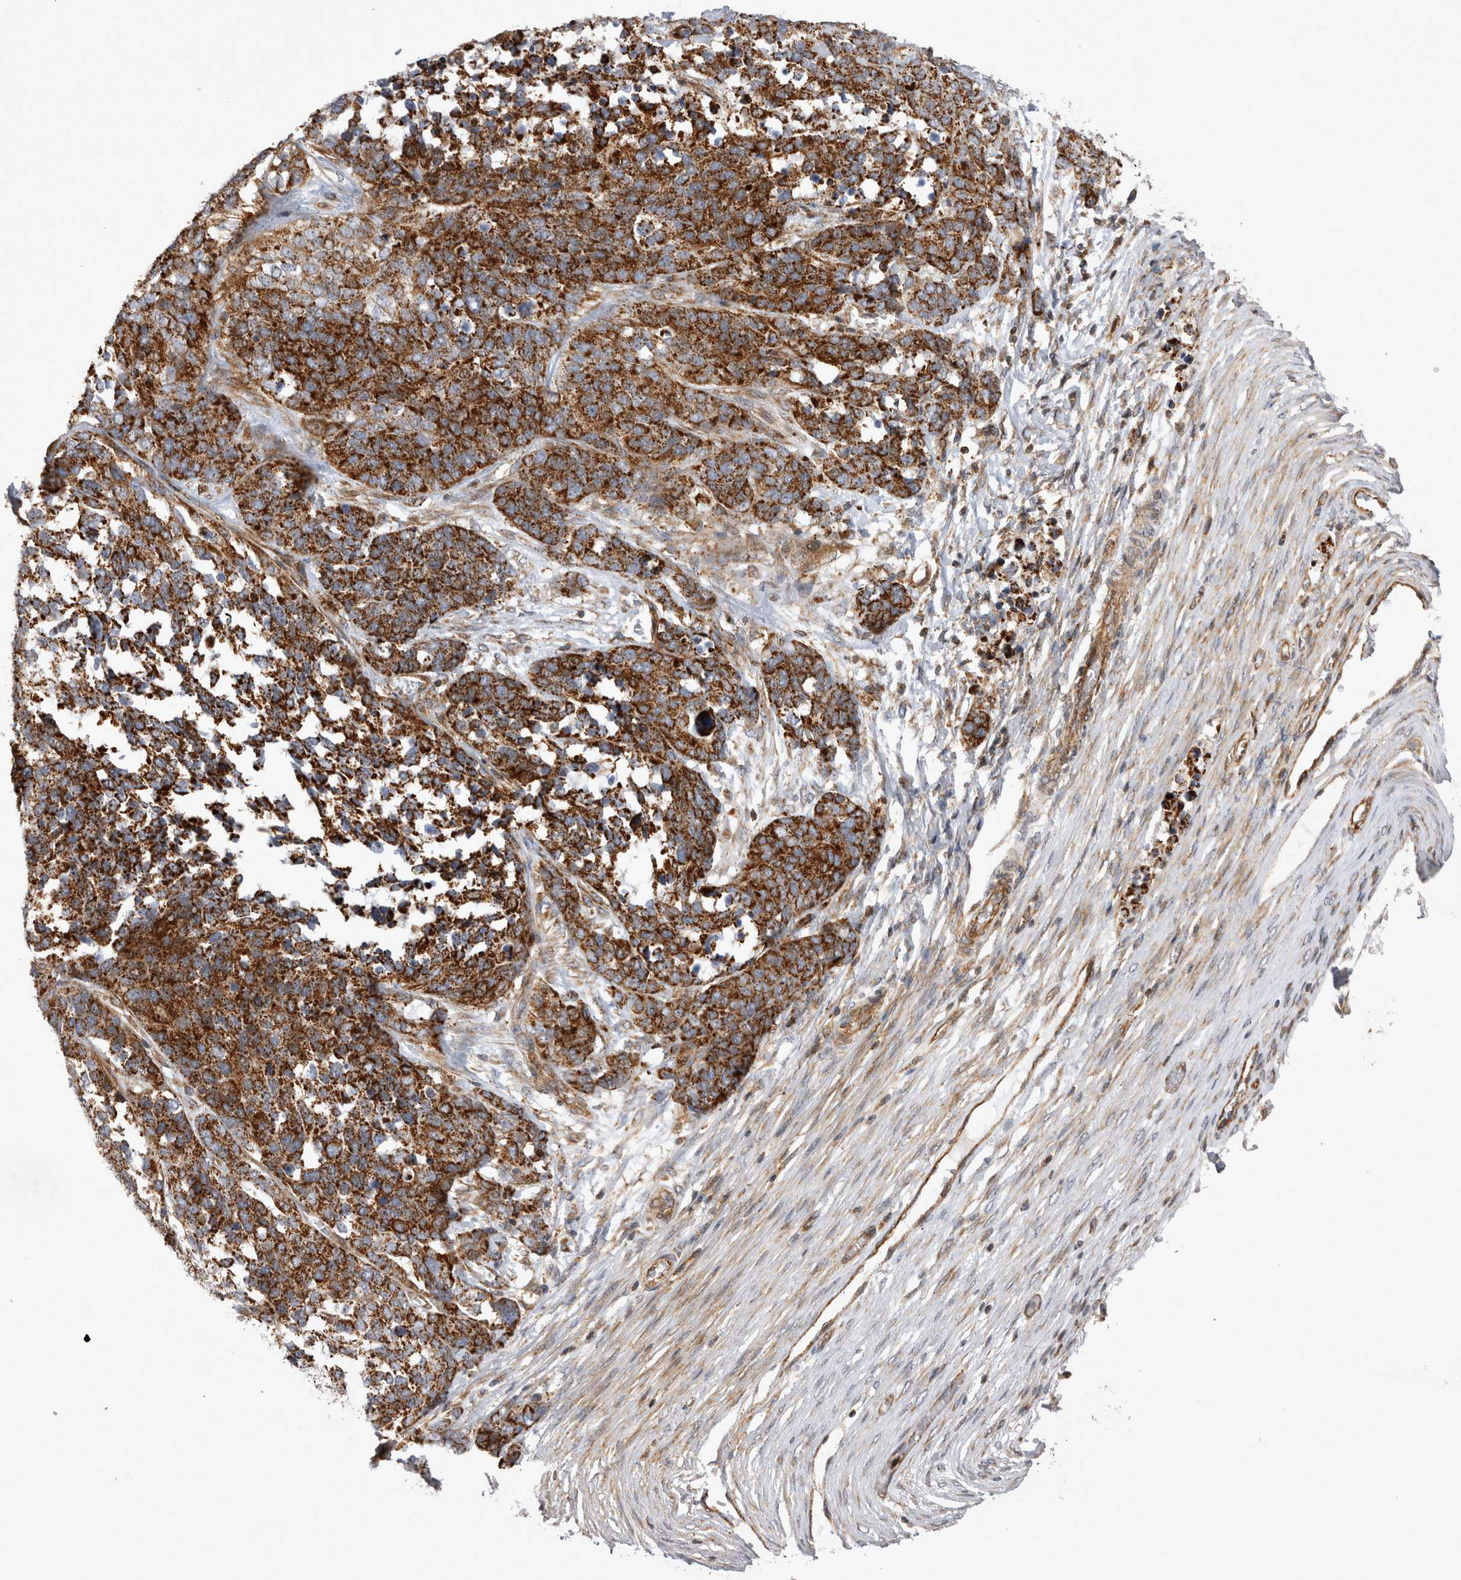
{"staining": {"intensity": "strong", "quantity": ">75%", "location": "cytoplasmic/membranous"}, "tissue": "ovarian cancer", "cell_type": "Tumor cells", "image_type": "cancer", "snomed": [{"axis": "morphology", "description": "Cystadenocarcinoma, serous, NOS"}, {"axis": "topography", "description": "Ovary"}], "caption": "This is an image of immunohistochemistry staining of ovarian cancer (serous cystadenocarcinoma), which shows strong expression in the cytoplasmic/membranous of tumor cells.", "gene": "TSPOAP1", "patient": {"sex": "female", "age": 44}}